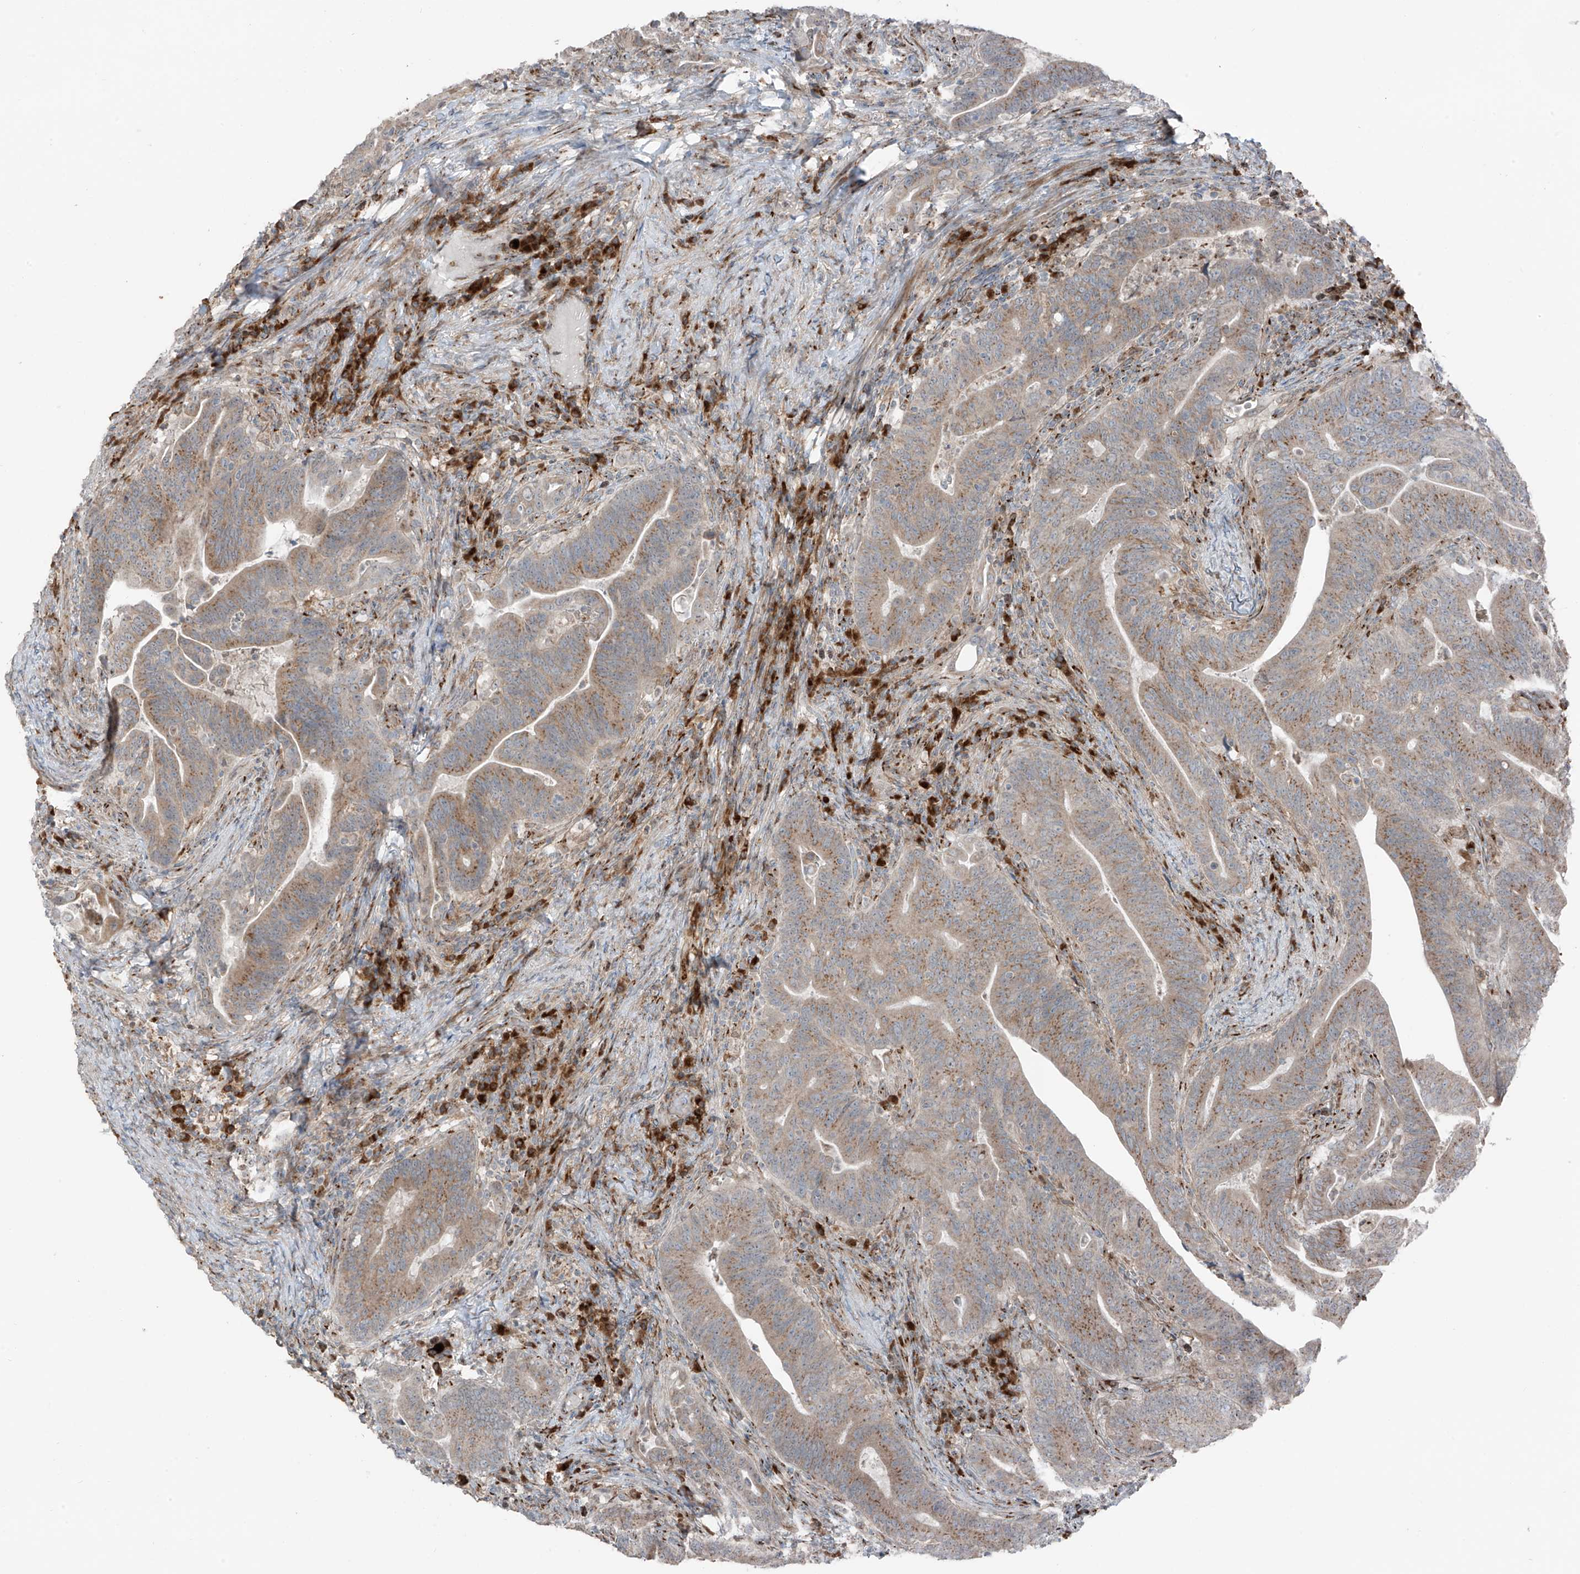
{"staining": {"intensity": "moderate", "quantity": ">75%", "location": "cytoplasmic/membranous"}, "tissue": "colorectal cancer", "cell_type": "Tumor cells", "image_type": "cancer", "snomed": [{"axis": "morphology", "description": "Adenocarcinoma, NOS"}, {"axis": "topography", "description": "Colon"}], "caption": "This is a histology image of immunohistochemistry (IHC) staining of adenocarcinoma (colorectal), which shows moderate positivity in the cytoplasmic/membranous of tumor cells.", "gene": "ERLEC1", "patient": {"sex": "female", "age": 66}}